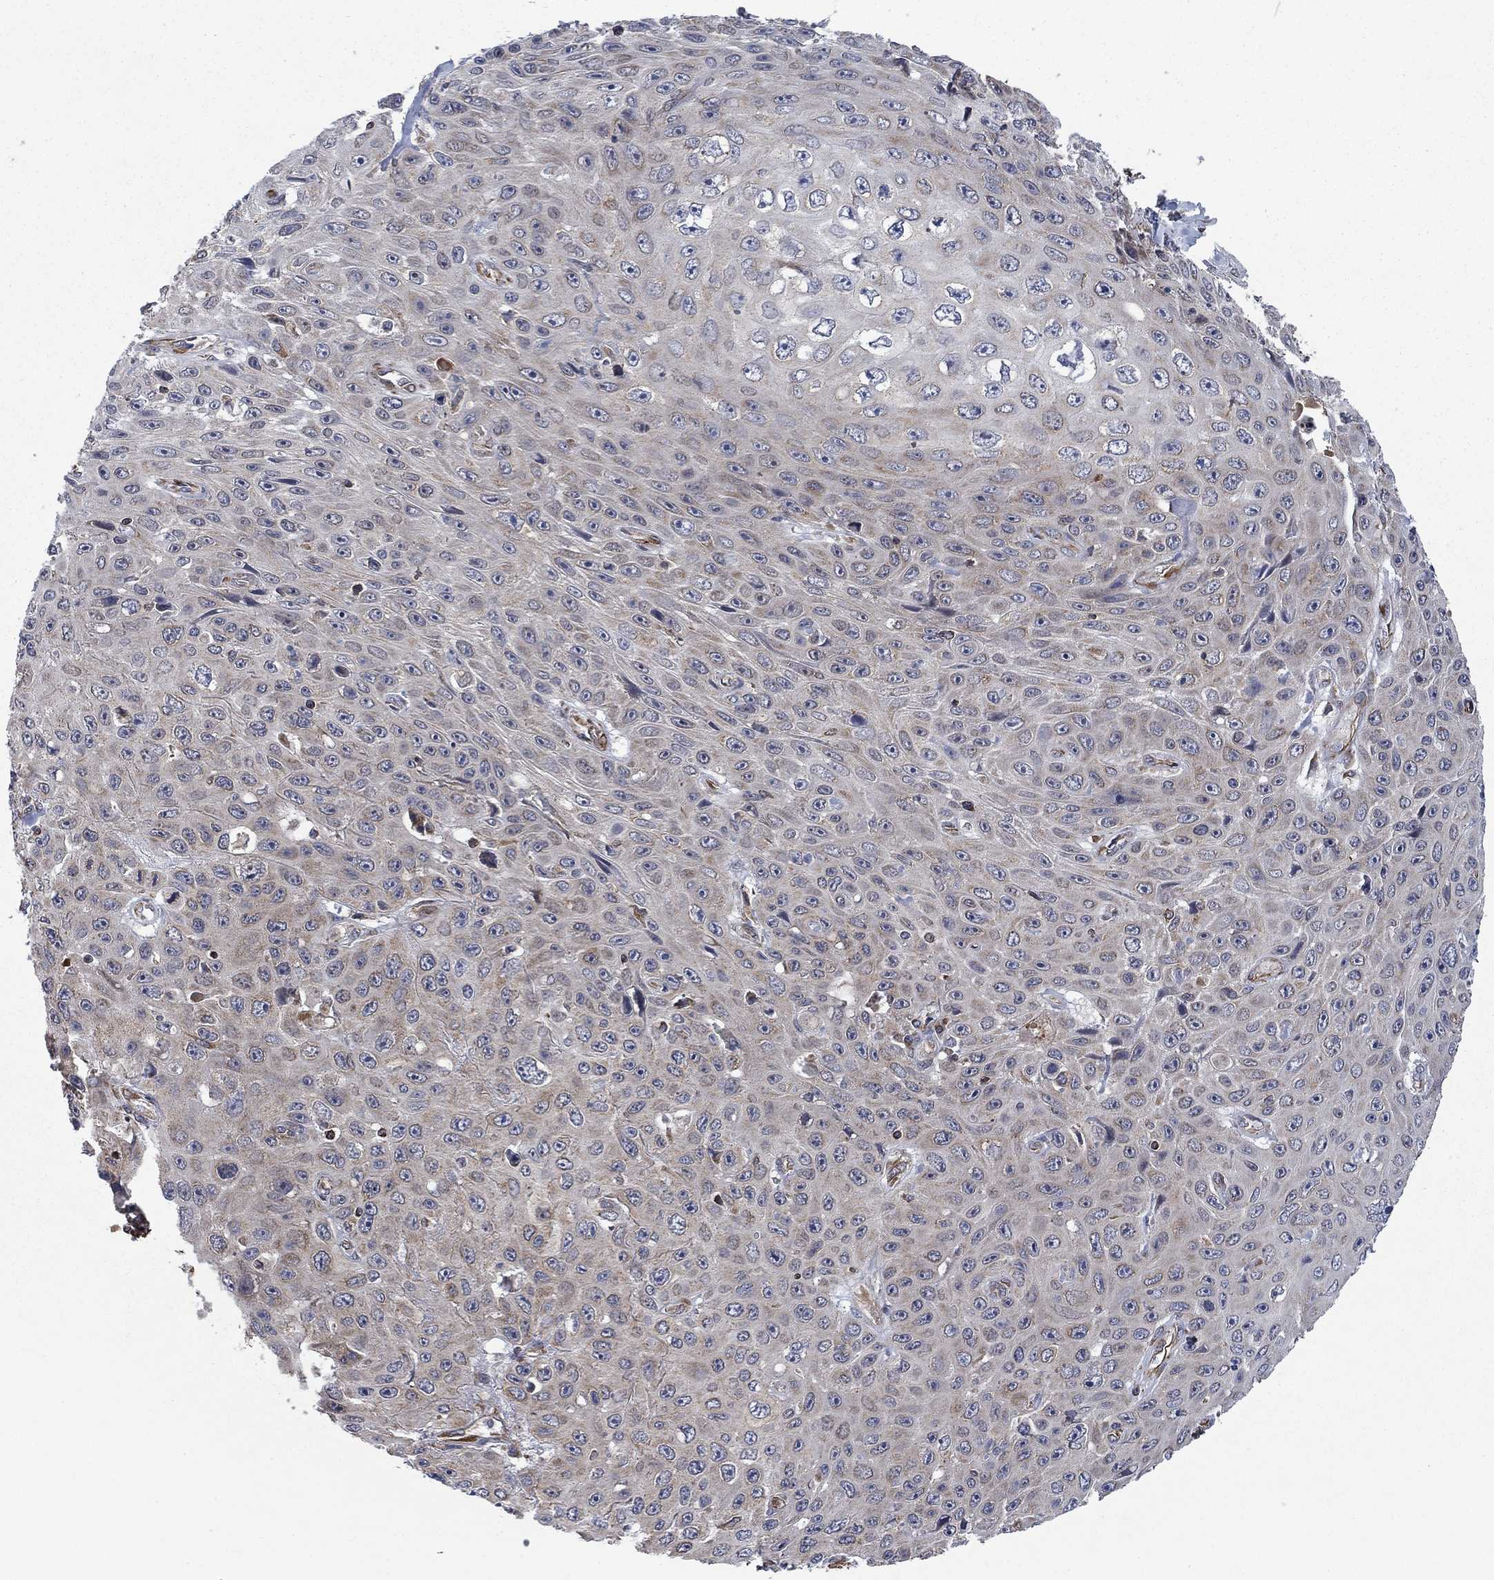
{"staining": {"intensity": "negative", "quantity": "none", "location": "none"}, "tissue": "skin cancer", "cell_type": "Tumor cells", "image_type": "cancer", "snomed": [{"axis": "morphology", "description": "Squamous cell carcinoma, NOS"}, {"axis": "topography", "description": "Skin"}], "caption": "Tumor cells show no significant positivity in skin squamous cell carcinoma.", "gene": "NDUFC1", "patient": {"sex": "male", "age": 82}}